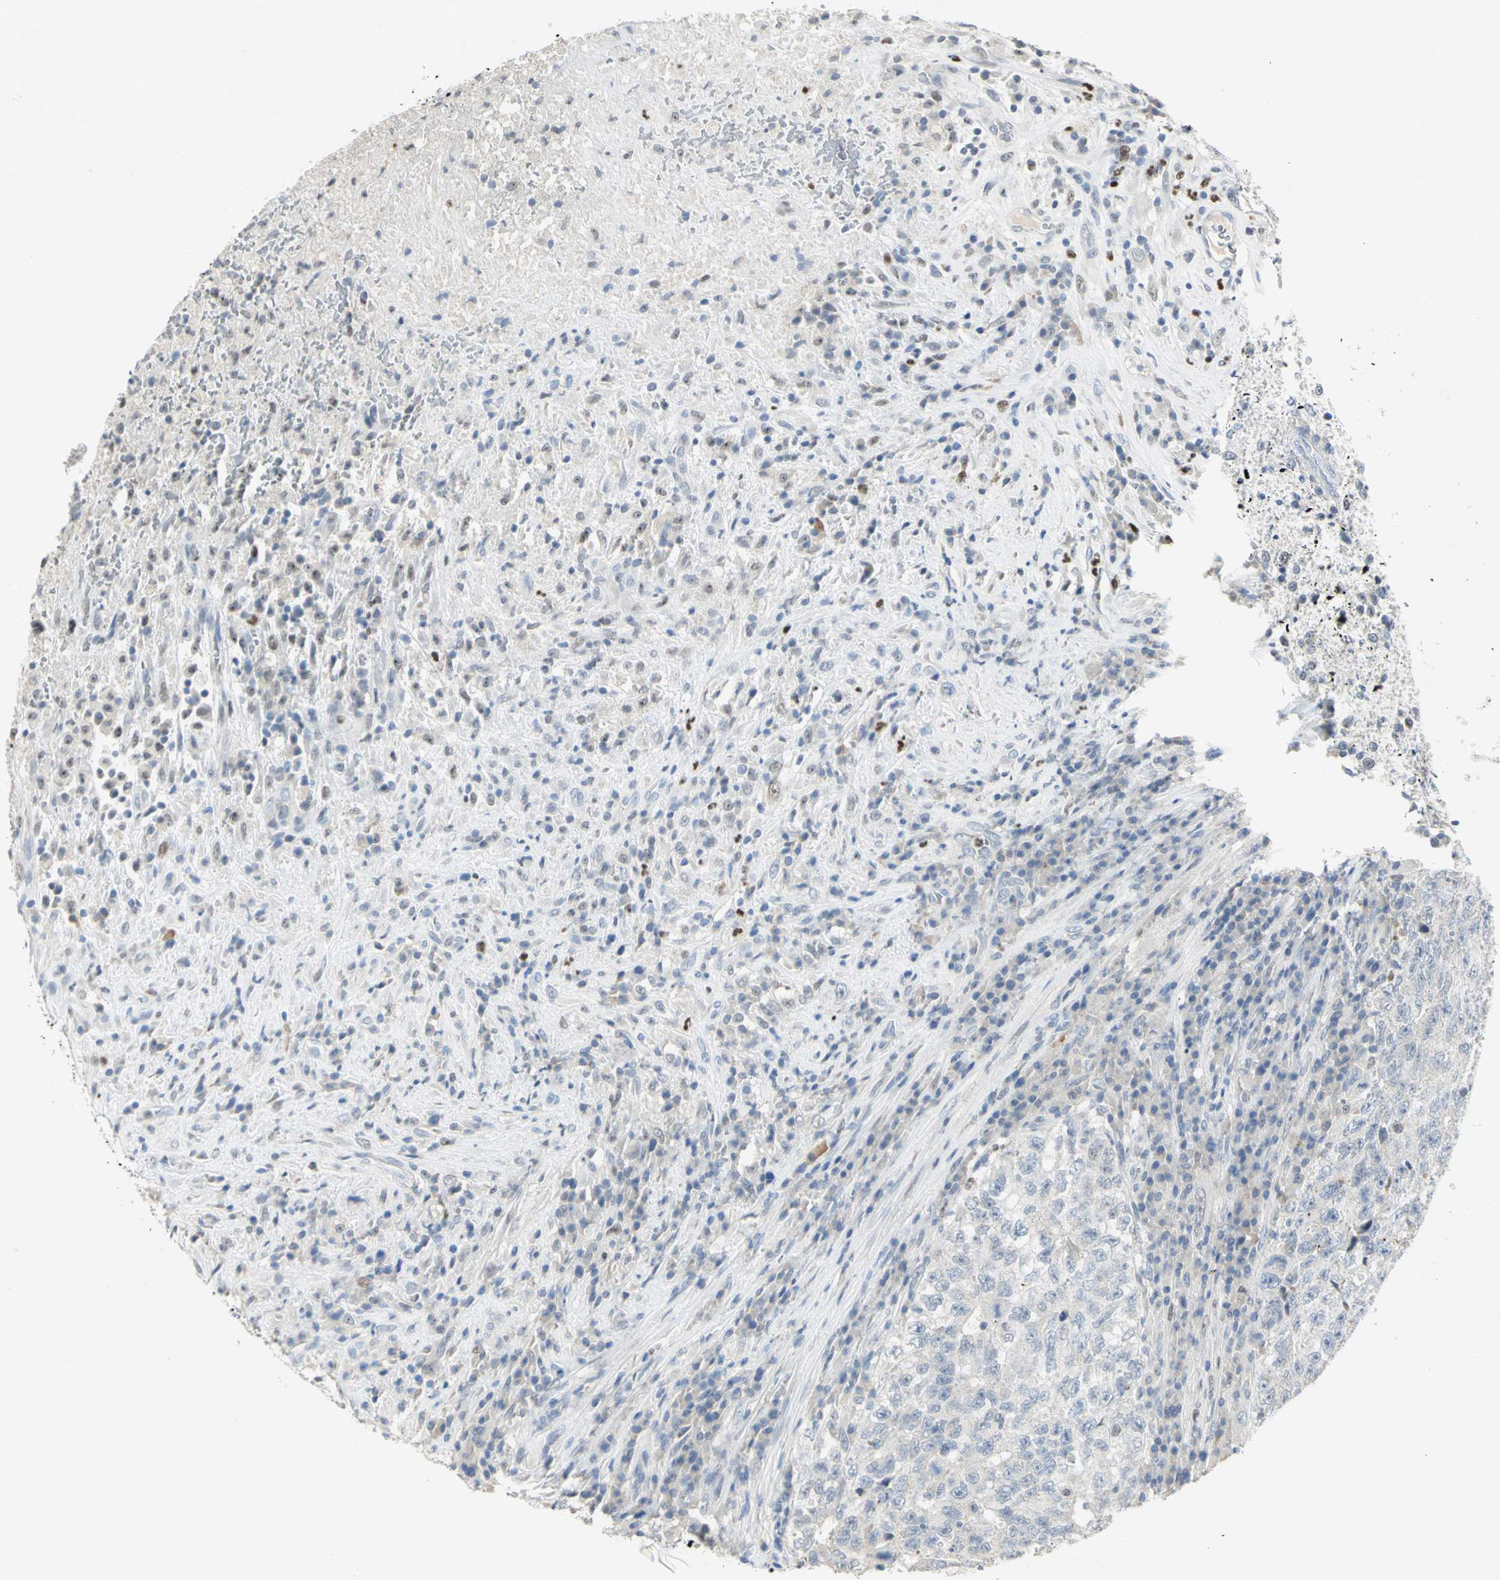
{"staining": {"intensity": "negative", "quantity": "none", "location": "none"}, "tissue": "testis cancer", "cell_type": "Tumor cells", "image_type": "cancer", "snomed": [{"axis": "morphology", "description": "Necrosis, NOS"}, {"axis": "morphology", "description": "Carcinoma, Embryonal, NOS"}, {"axis": "topography", "description": "Testis"}], "caption": "Immunohistochemical staining of human embryonal carcinoma (testis) demonstrates no significant staining in tumor cells.", "gene": "BCL6", "patient": {"sex": "male", "age": 19}}